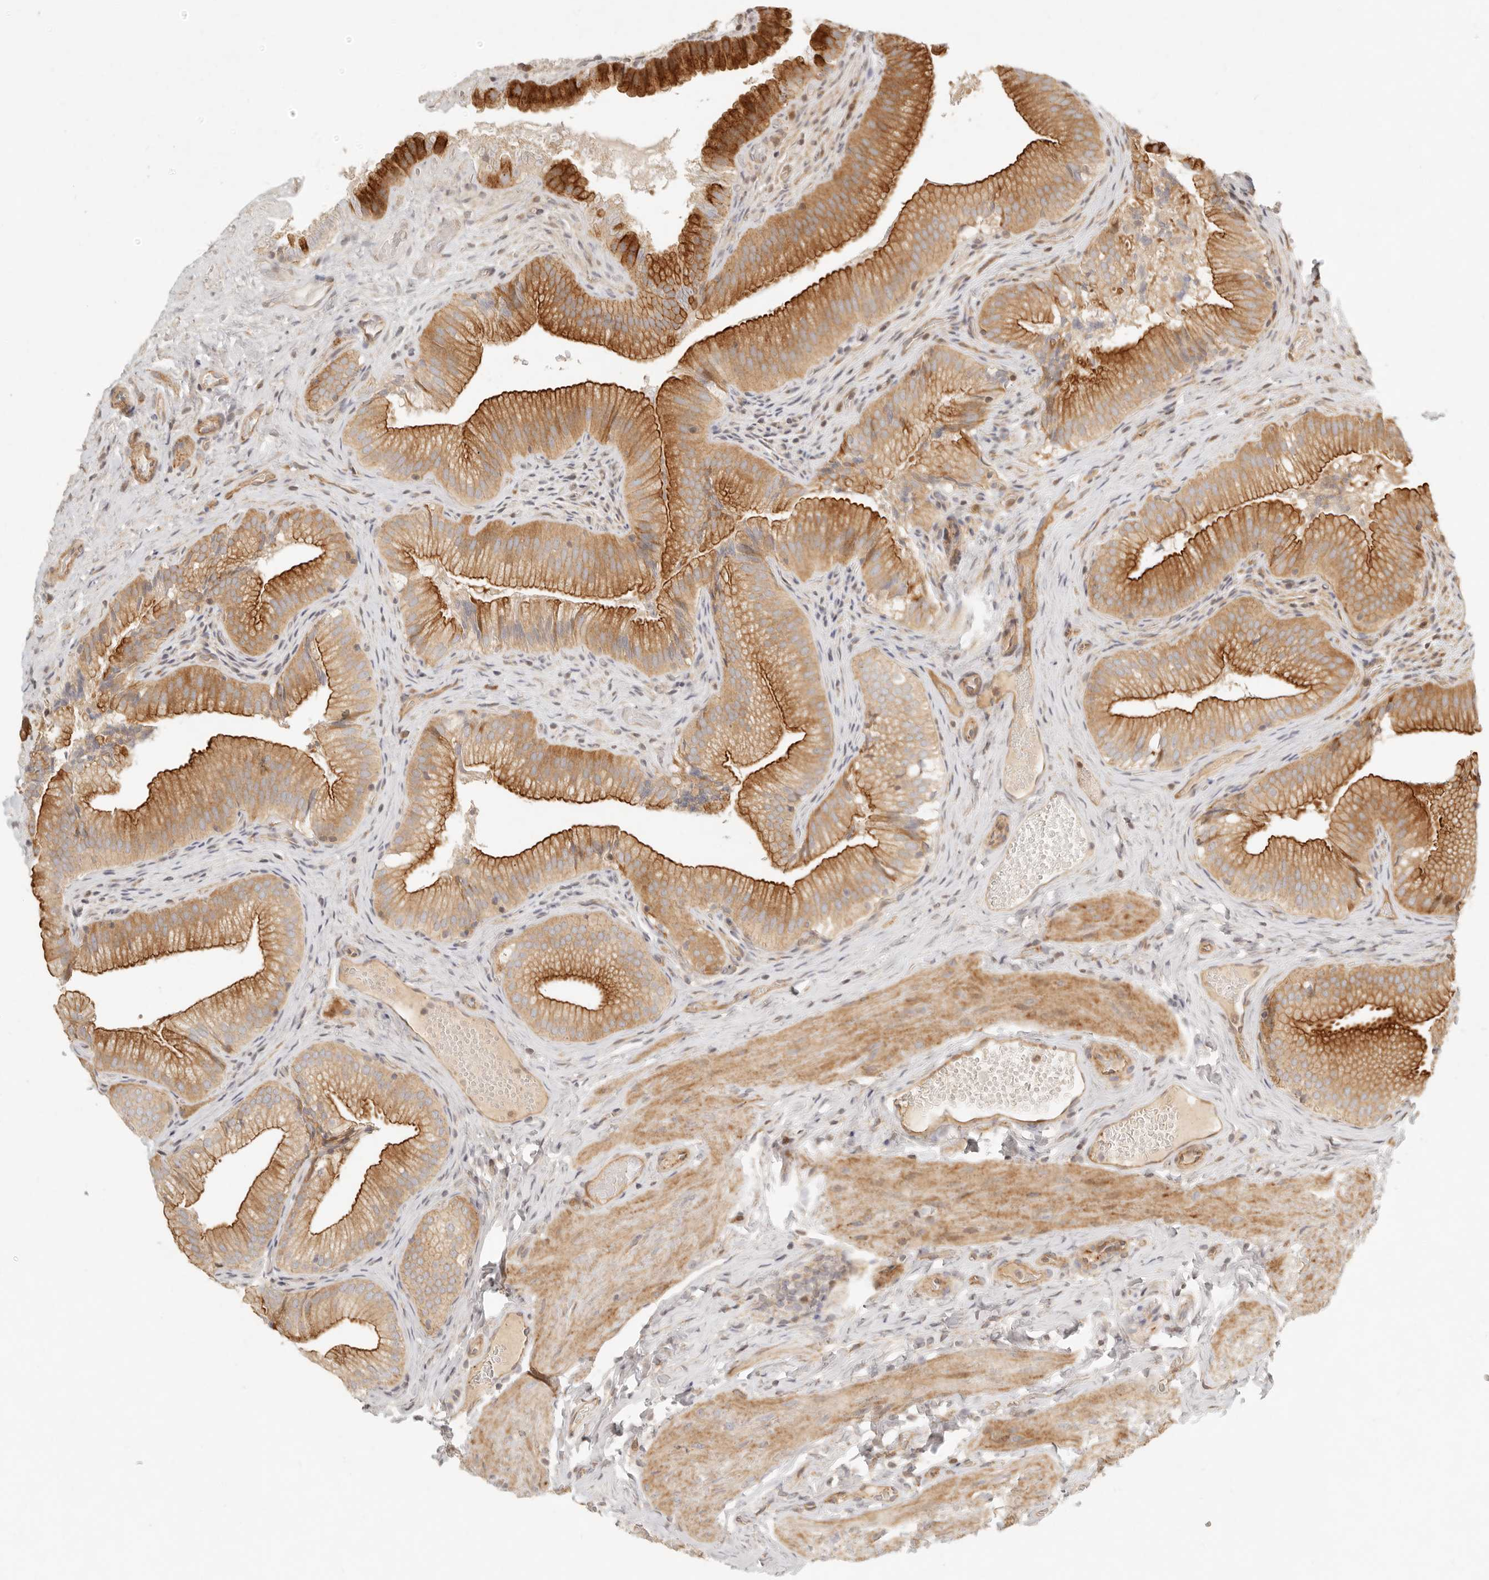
{"staining": {"intensity": "strong", "quantity": ">75%", "location": "cytoplasmic/membranous"}, "tissue": "gallbladder", "cell_type": "Glandular cells", "image_type": "normal", "snomed": [{"axis": "morphology", "description": "Normal tissue, NOS"}, {"axis": "topography", "description": "Gallbladder"}], "caption": "Immunohistochemical staining of benign human gallbladder shows >75% levels of strong cytoplasmic/membranous protein expression in approximately >75% of glandular cells. The staining was performed using DAB to visualize the protein expression in brown, while the nuclei were stained in blue with hematoxylin (Magnification: 20x).", "gene": "KLHL38", "patient": {"sex": "female", "age": 30}}